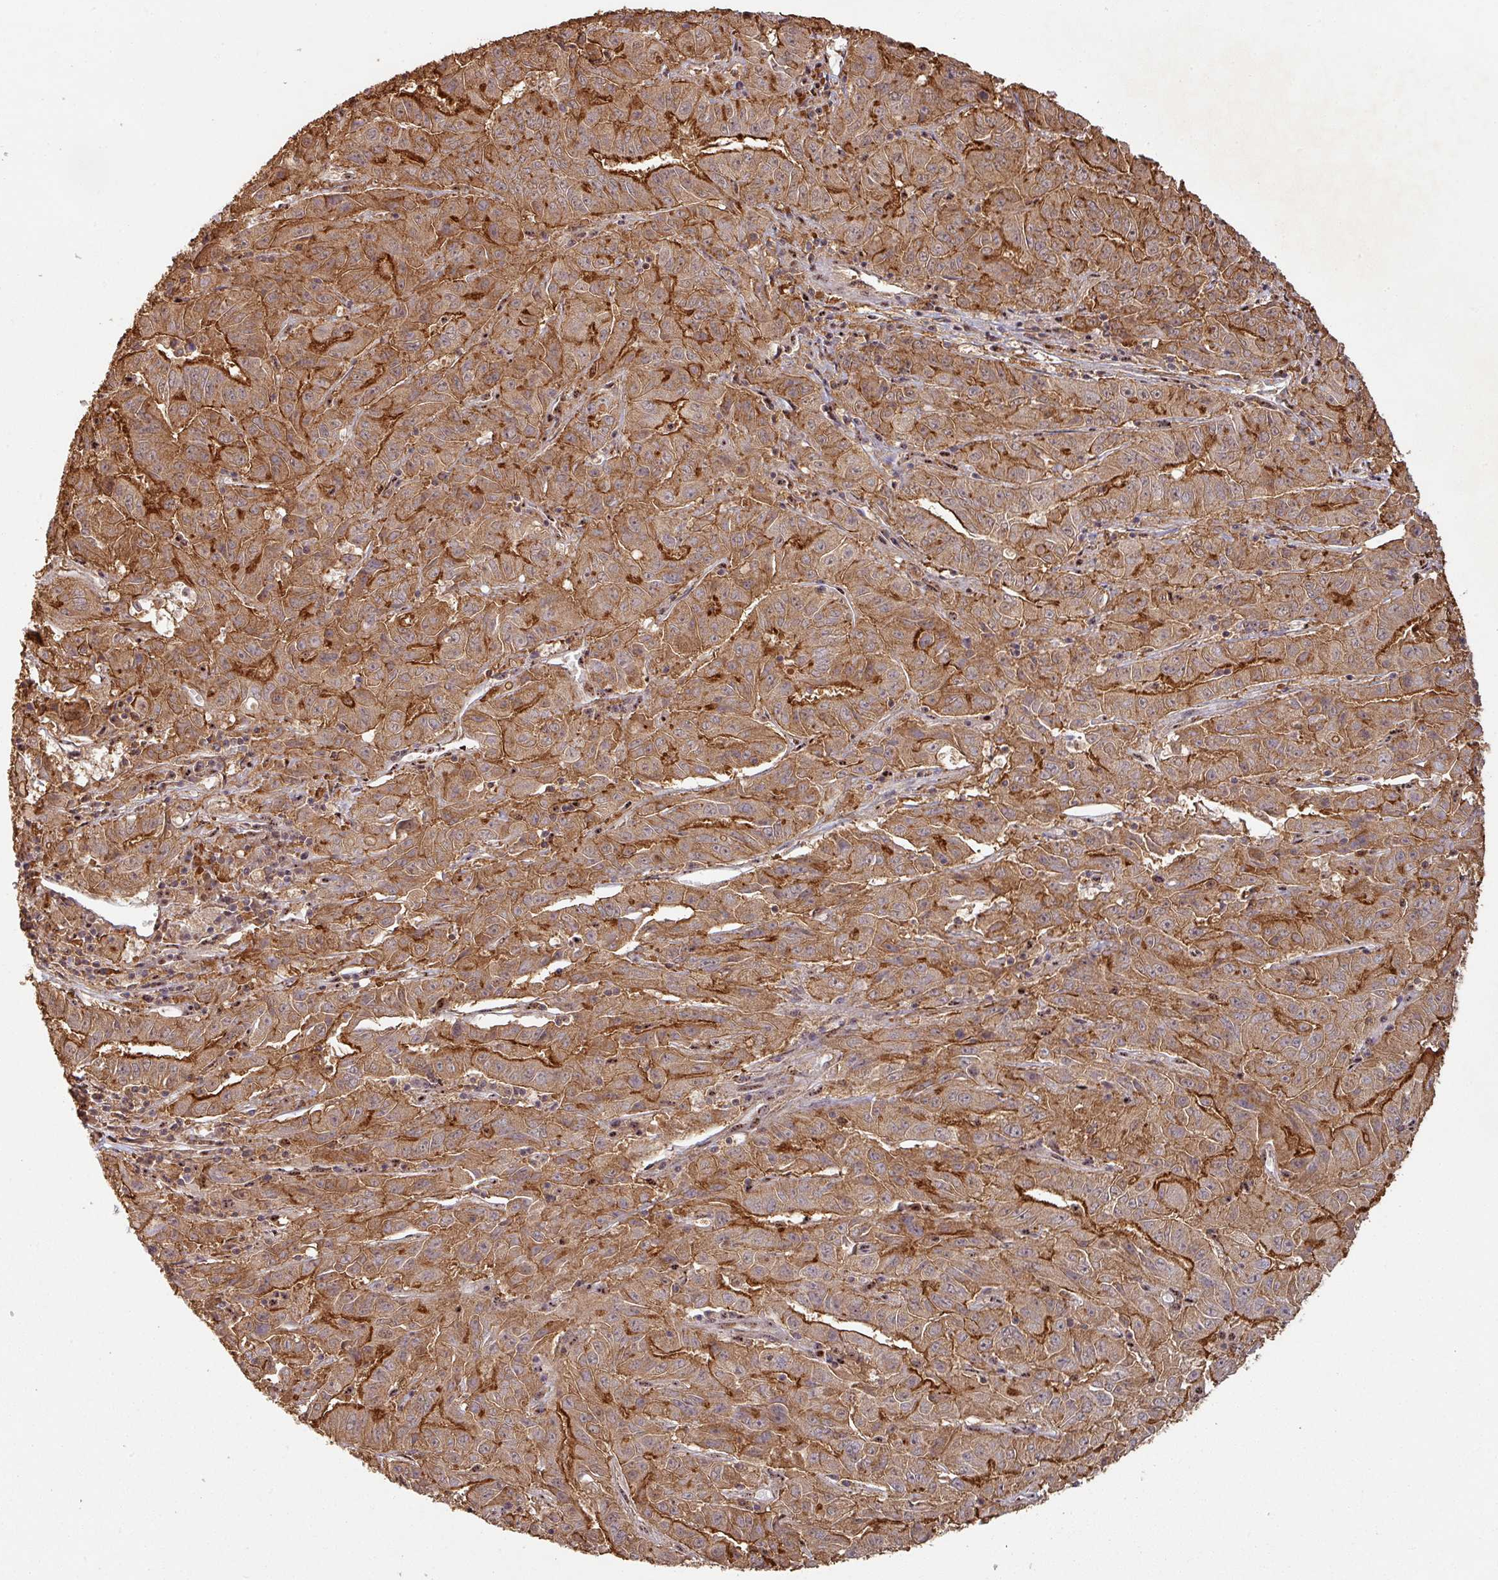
{"staining": {"intensity": "strong", "quantity": ">75%", "location": "cytoplasmic/membranous"}, "tissue": "pancreatic cancer", "cell_type": "Tumor cells", "image_type": "cancer", "snomed": [{"axis": "morphology", "description": "Adenocarcinoma, NOS"}, {"axis": "topography", "description": "Pancreas"}], "caption": "Protein expression analysis of human adenocarcinoma (pancreatic) reveals strong cytoplasmic/membranous staining in approximately >75% of tumor cells. The staining was performed using DAB (3,3'-diaminobenzidine), with brown indicating positive protein expression. Nuclei are stained blue with hematoxylin.", "gene": "ZNF322", "patient": {"sex": "male", "age": 63}}